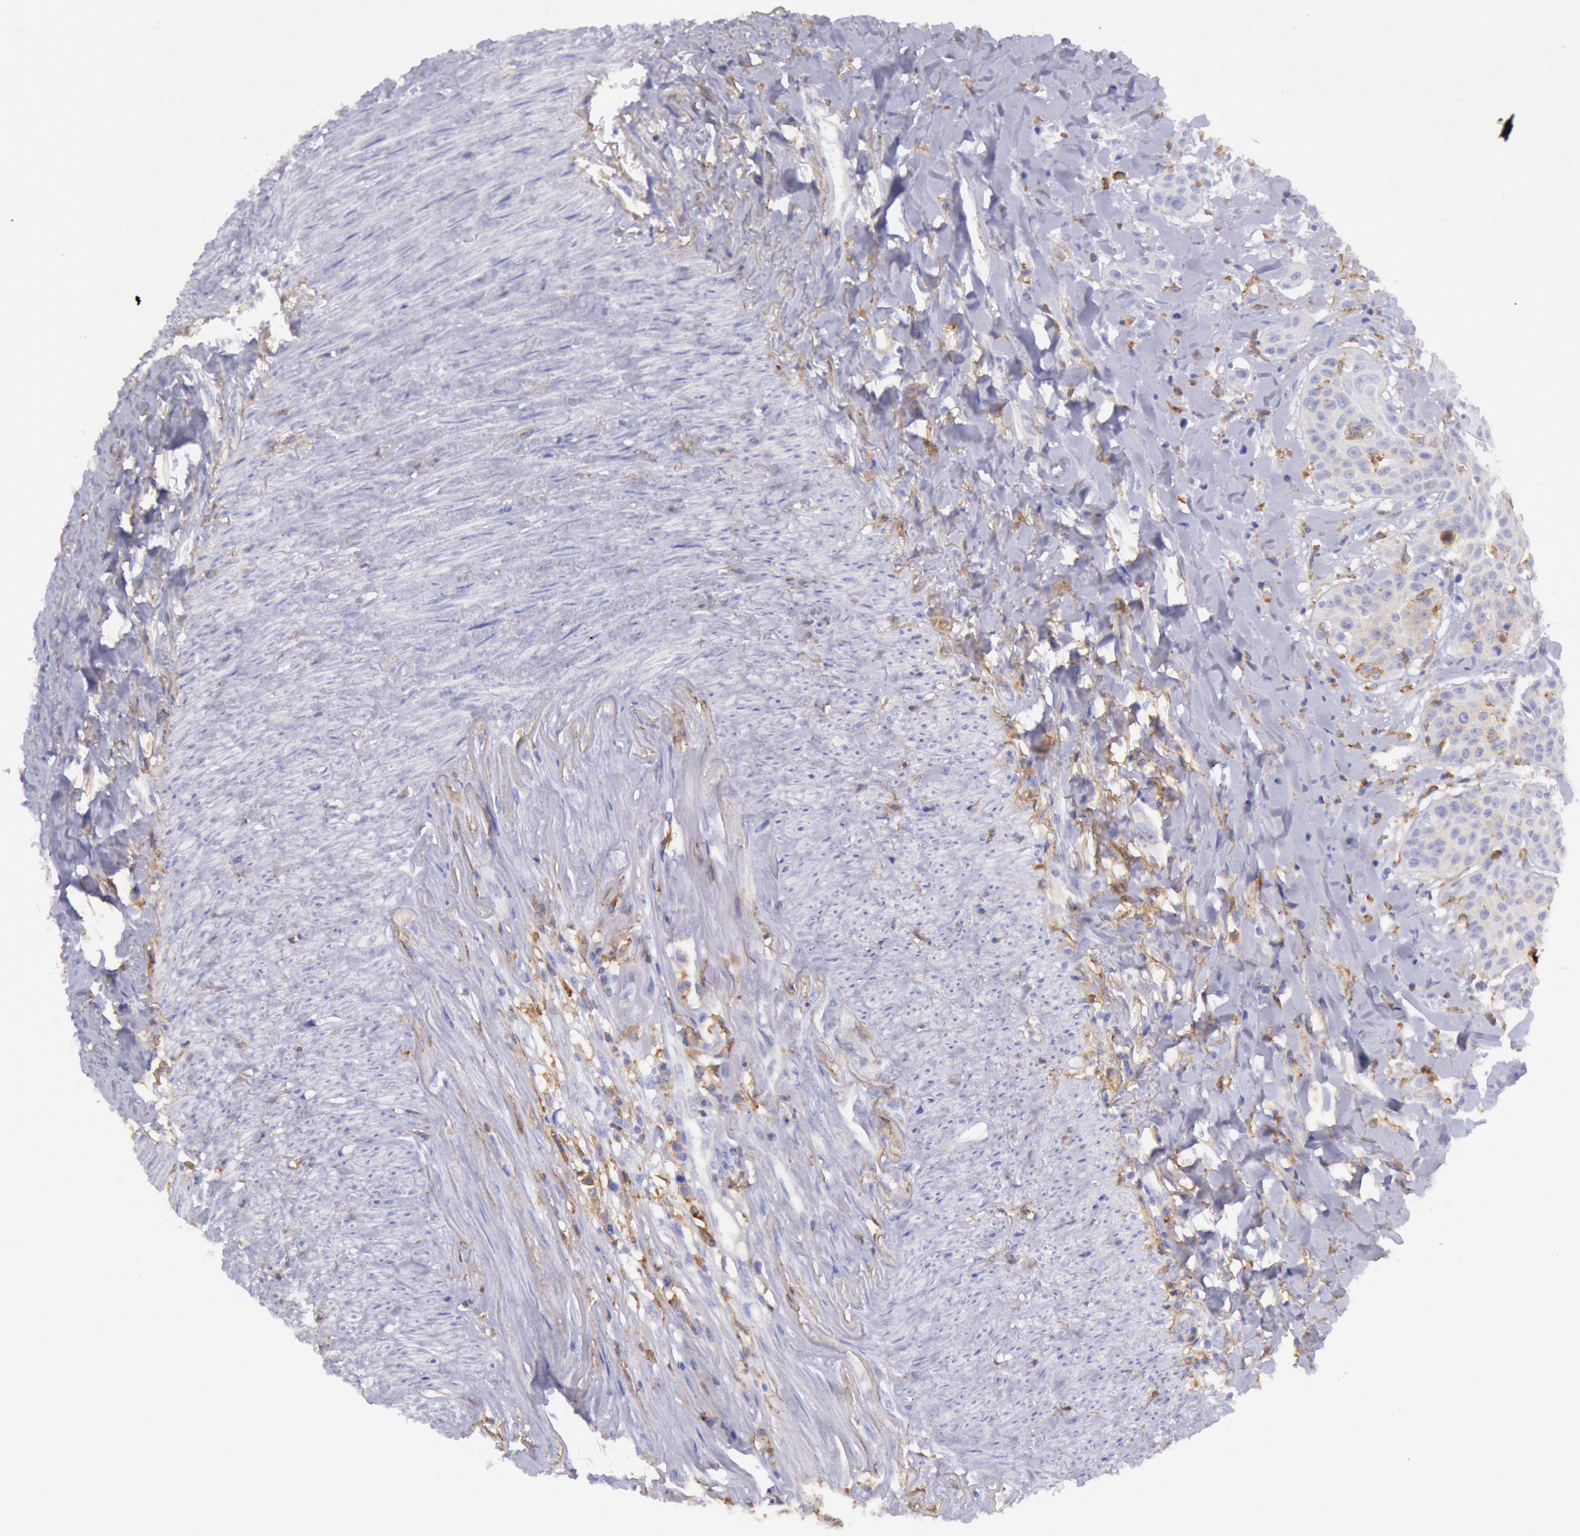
{"staining": {"intensity": "negative", "quantity": "none", "location": "none"}, "tissue": "head and neck cancer", "cell_type": "Tumor cells", "image_type": "cancer", "snomed": [{"axis": "morphology", "description": "Squamous cell carcinoma, NOS"}, {"axis": "morphology", "description": "Squamous cell carcinoma, metastatic, NOS"}, {"axis": "topography", "description": "Lymph node"}, {"axis": "topography", "description": "Salivary gland"}, {"axis": "topography", "description": "Head-Neck"}], "caption": "Head and neck cancer (metastatic squamous cell carcinoma) was stained to show a protein in brown. There is no significant expression in tumor cells.", "gene": "LYN", "patient": {"sex": "female", "age": 74}}